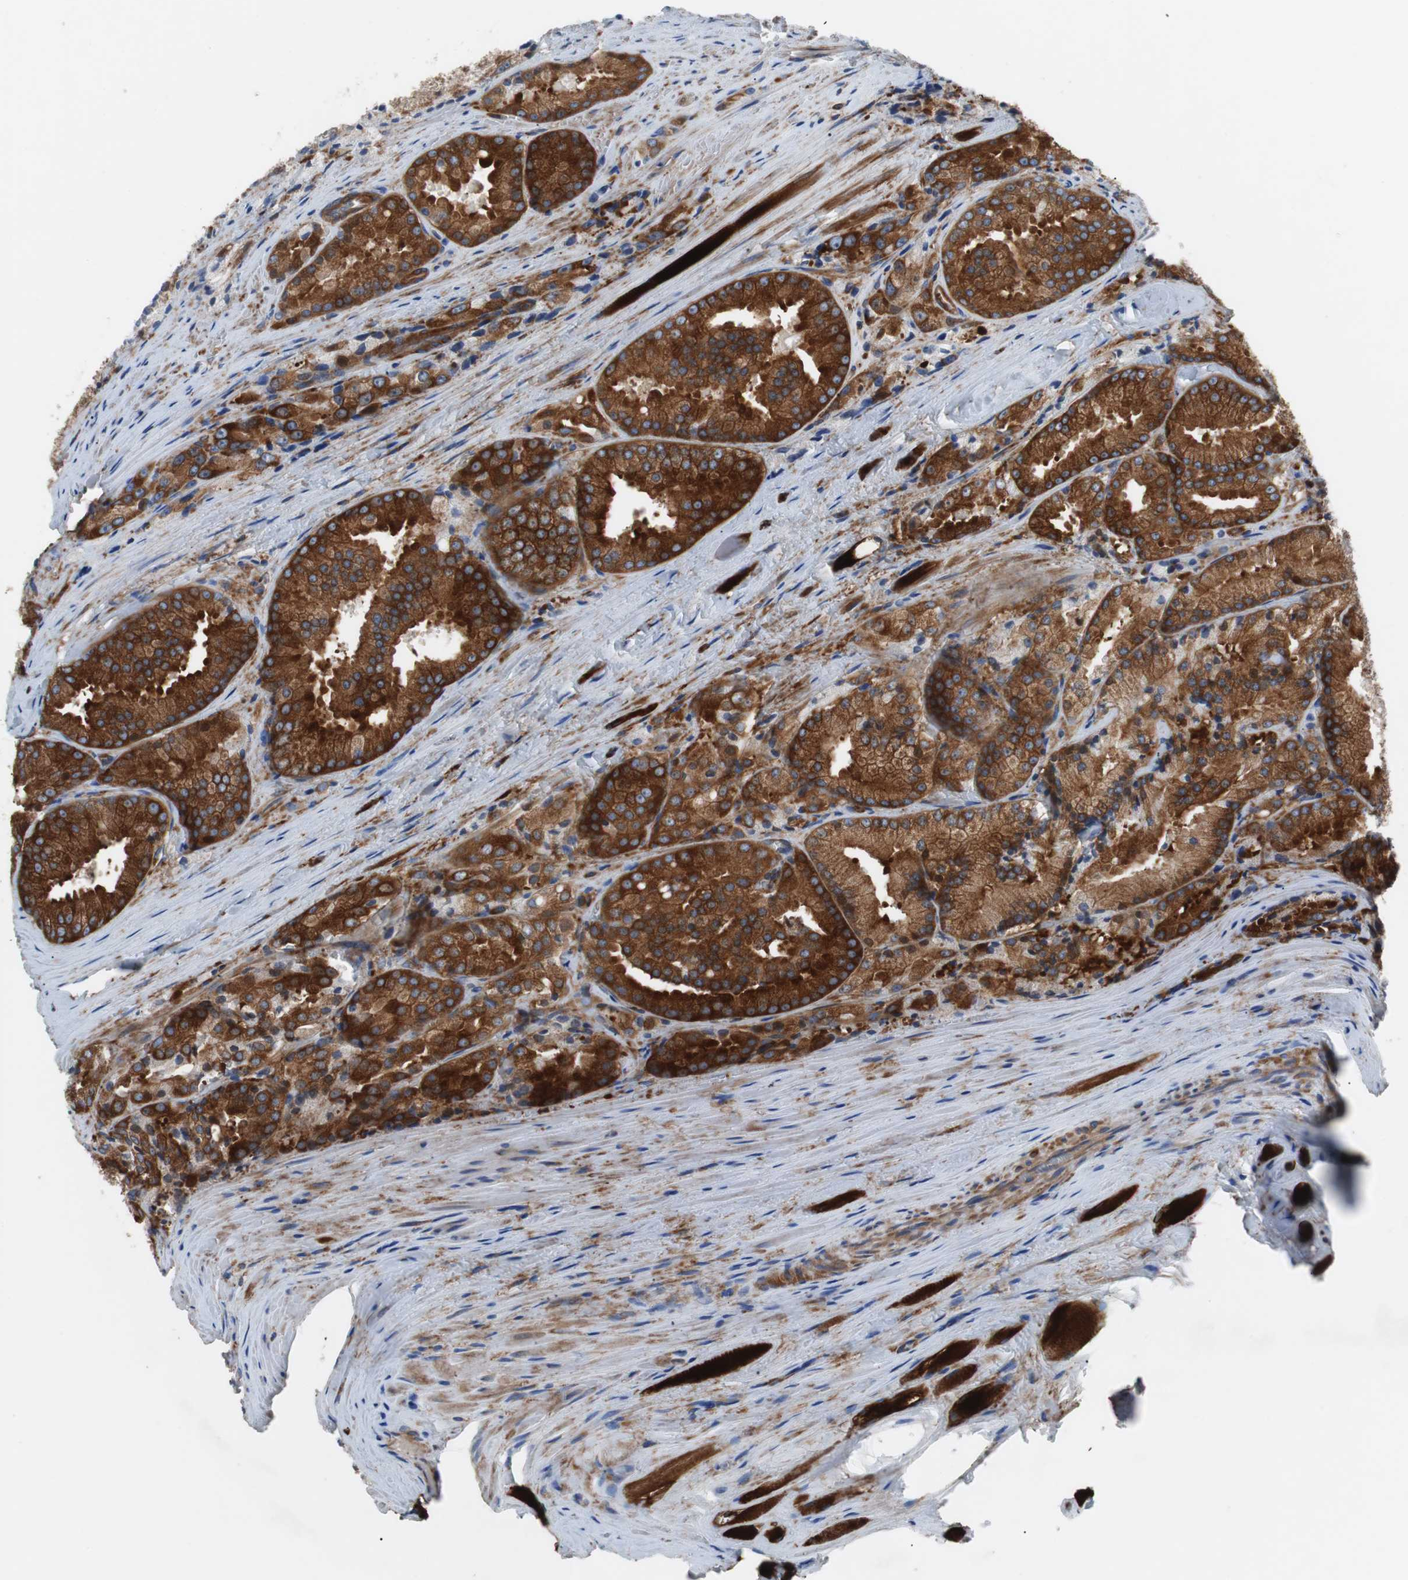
{"staining": {"intensity": "strong", "quantity": ">75%", "location": "cytoplasmic/membranous"}, "tissue": "prostate cancer", "cell_type": "Tumor cells", "image_type": "cancer", "snomed": [{"axis": "morphology", "description": "Adenocarcinoma, Low grade"}, {"axis": "topography", "description": "Prostate"}], "caption": "There is high levels of strong cytoplasmic/membranous staining in tumor cells of low-grade adenocarcinoma (prostate), as demonstrated by immunohistochemical staining (brown color).", "gene": "GYS1", "patient": {"sex": "male", "age": 64}}